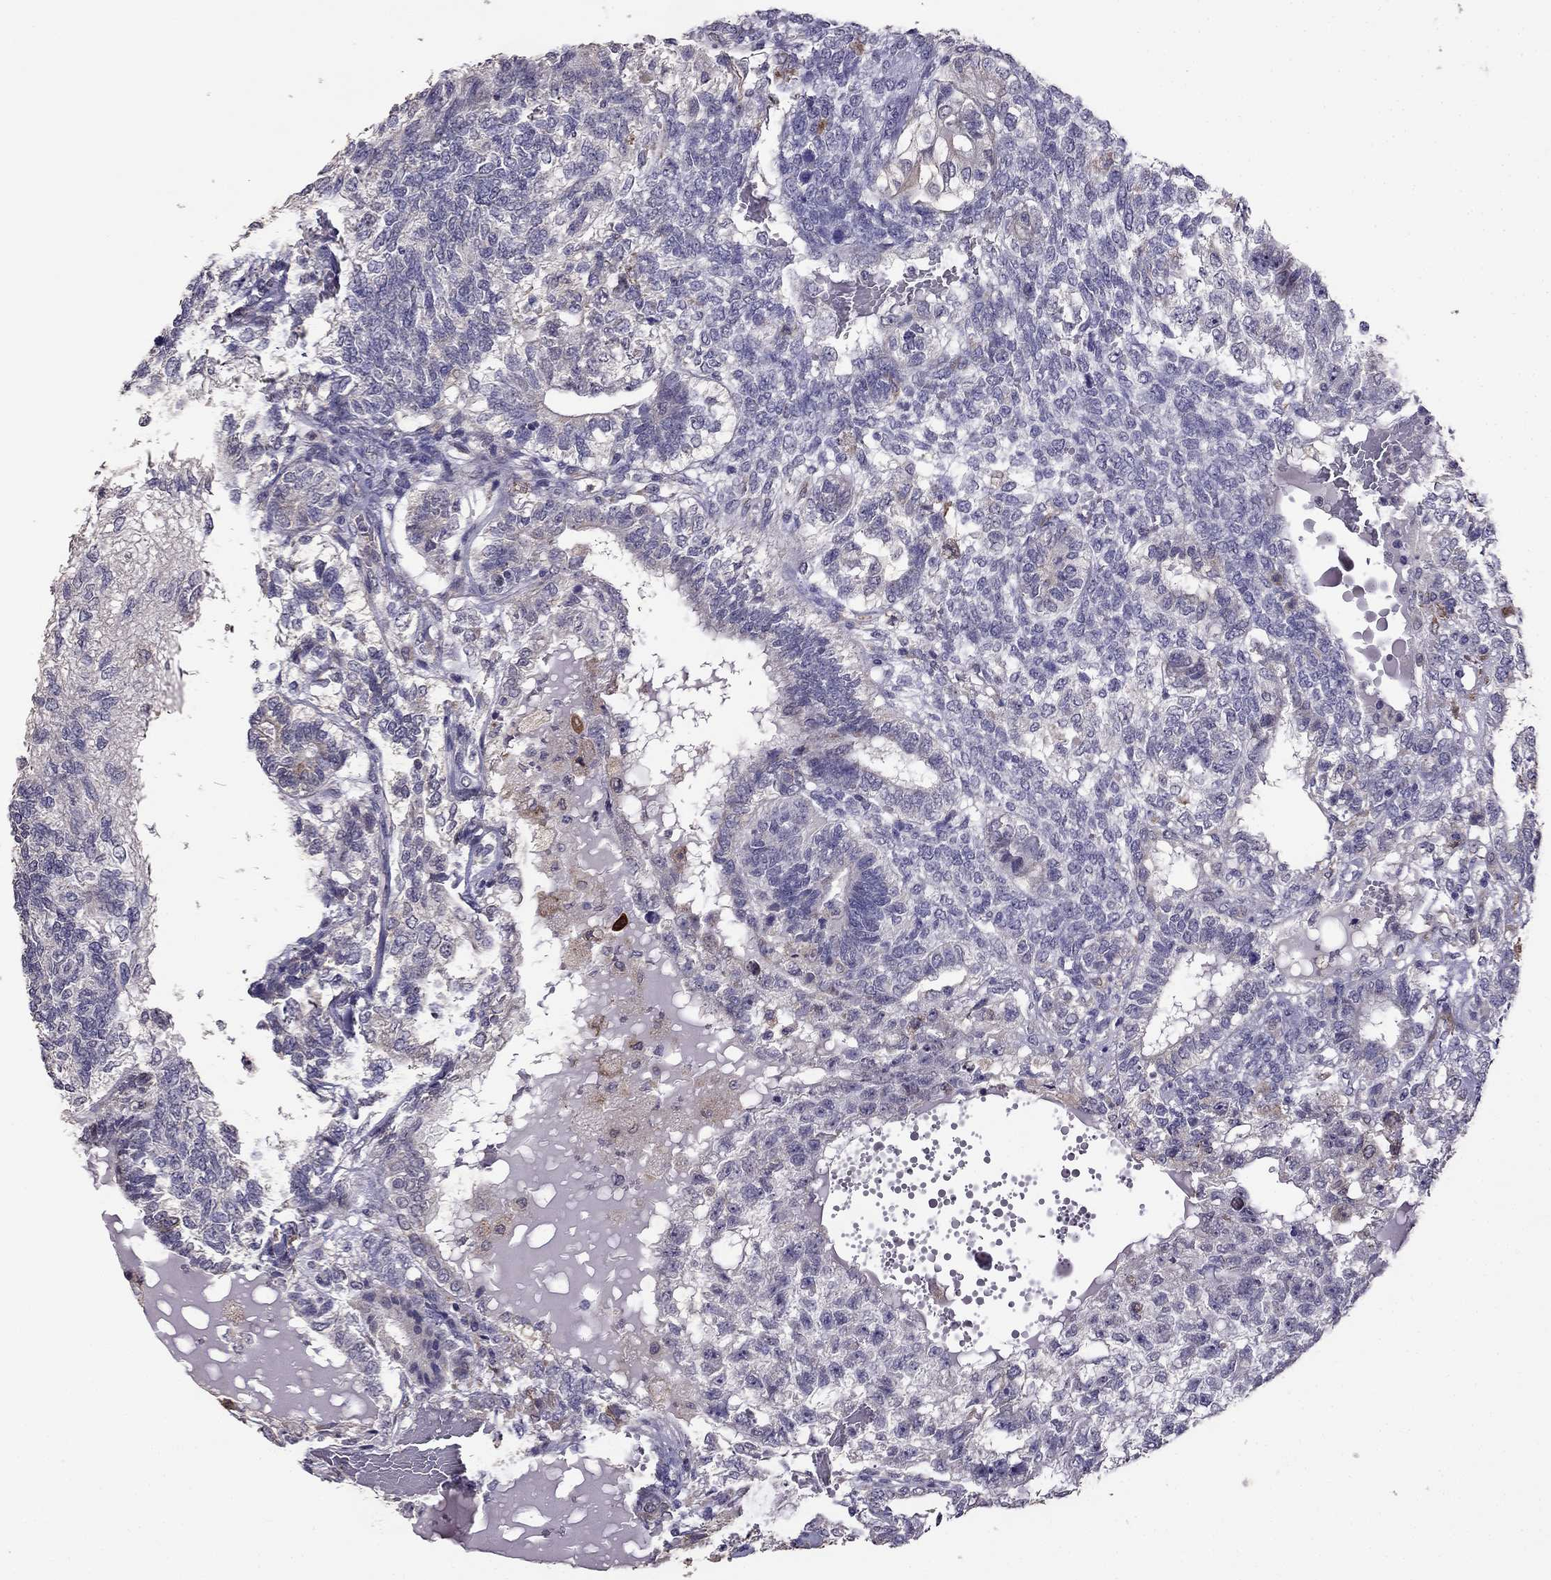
{"staining": {"intensity": "negative", "quantity": "none", "location": "none"}, "tissue": "testis cancer", "cell_type": "Tumor cells", "image_type": "cancer", "snomed": [{"axis": "morphology", "description": "Seminoma, NOS"}, {"axis": "morphology", "description": "Carcinoma, Embryonal, NOS"}, {"axis": "topography", "description": "Testis"}], "caption": "This histopathology image is of testis seminoma stained with immunohistochemistry (IHC) to label a protein in brown with the nuclei are counter-stained blue. There is no expression in tumor cells. The staining was performed using DAB (3,3'-diaminobenzidine) to visualize the protein expression in brown, while the nuclei were stained in blue with hematoxylin (Magnification: 20x).", "gene": "CDH9", "patient": {"sex": "male", "age": 41}}